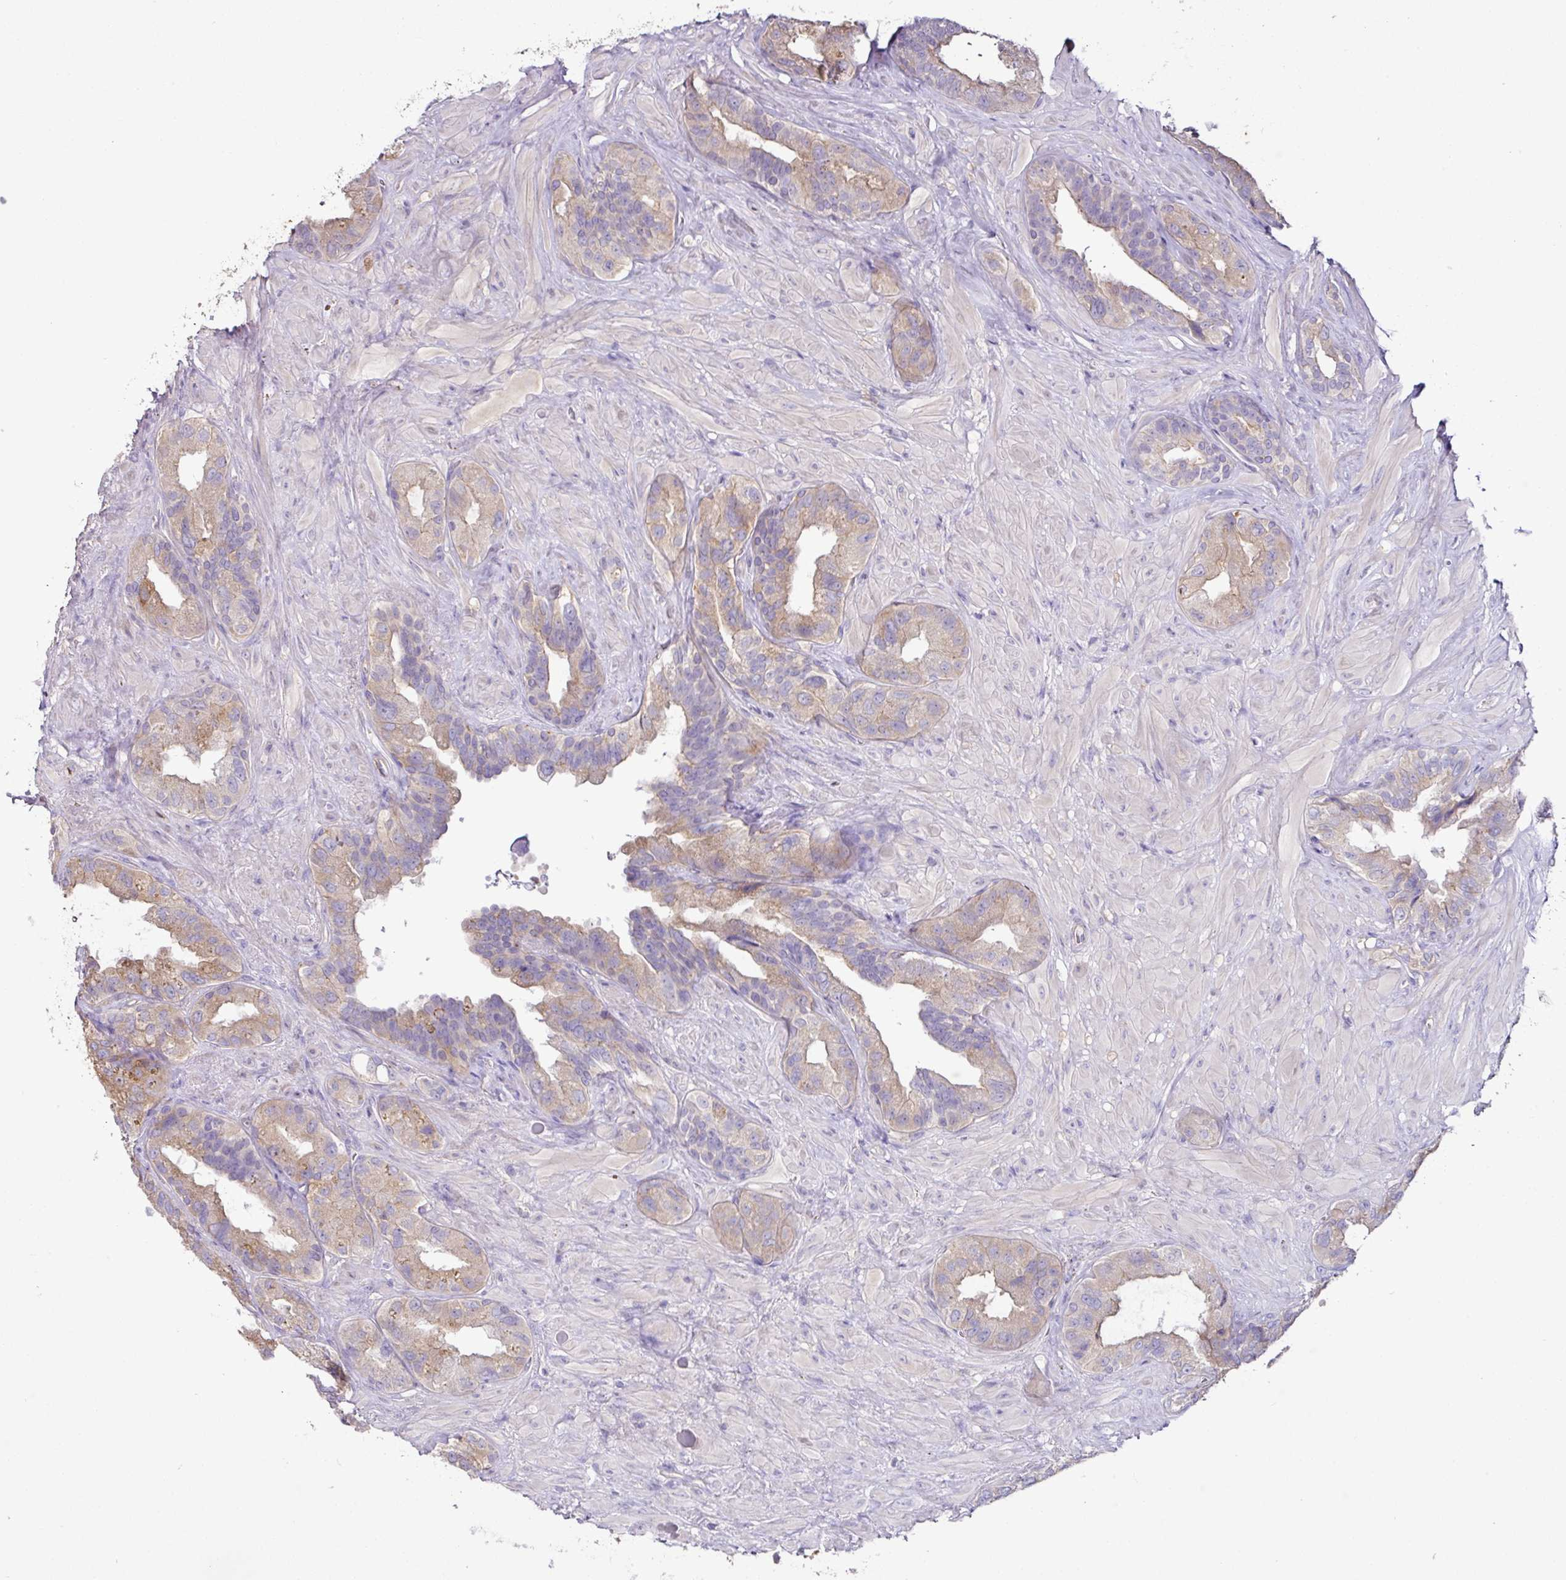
{"staining": {"intensity": "weak", "quantity": "25%-75%", "location": "cytoplasmic/membranous"}, "tissue": "seminal vesicle", "cell_type": "Glandular cells", "image_type": "normal", "snomed": [{"axis": "morphology", "description": "Normal tissue, NOS"}, {"axis": "topography", "description": "Seminal veicle"}, {"axis": "topography", "description": "Peripheral nerve tissue"}], "caption": "Glandular cells exhibit low levels of weak cytoplasmic/membranous staining in about 25%-75% of cells in normal seminal vesicle.", "gene": "AGR3", "patient": {"sex": "male", "age": 76}}